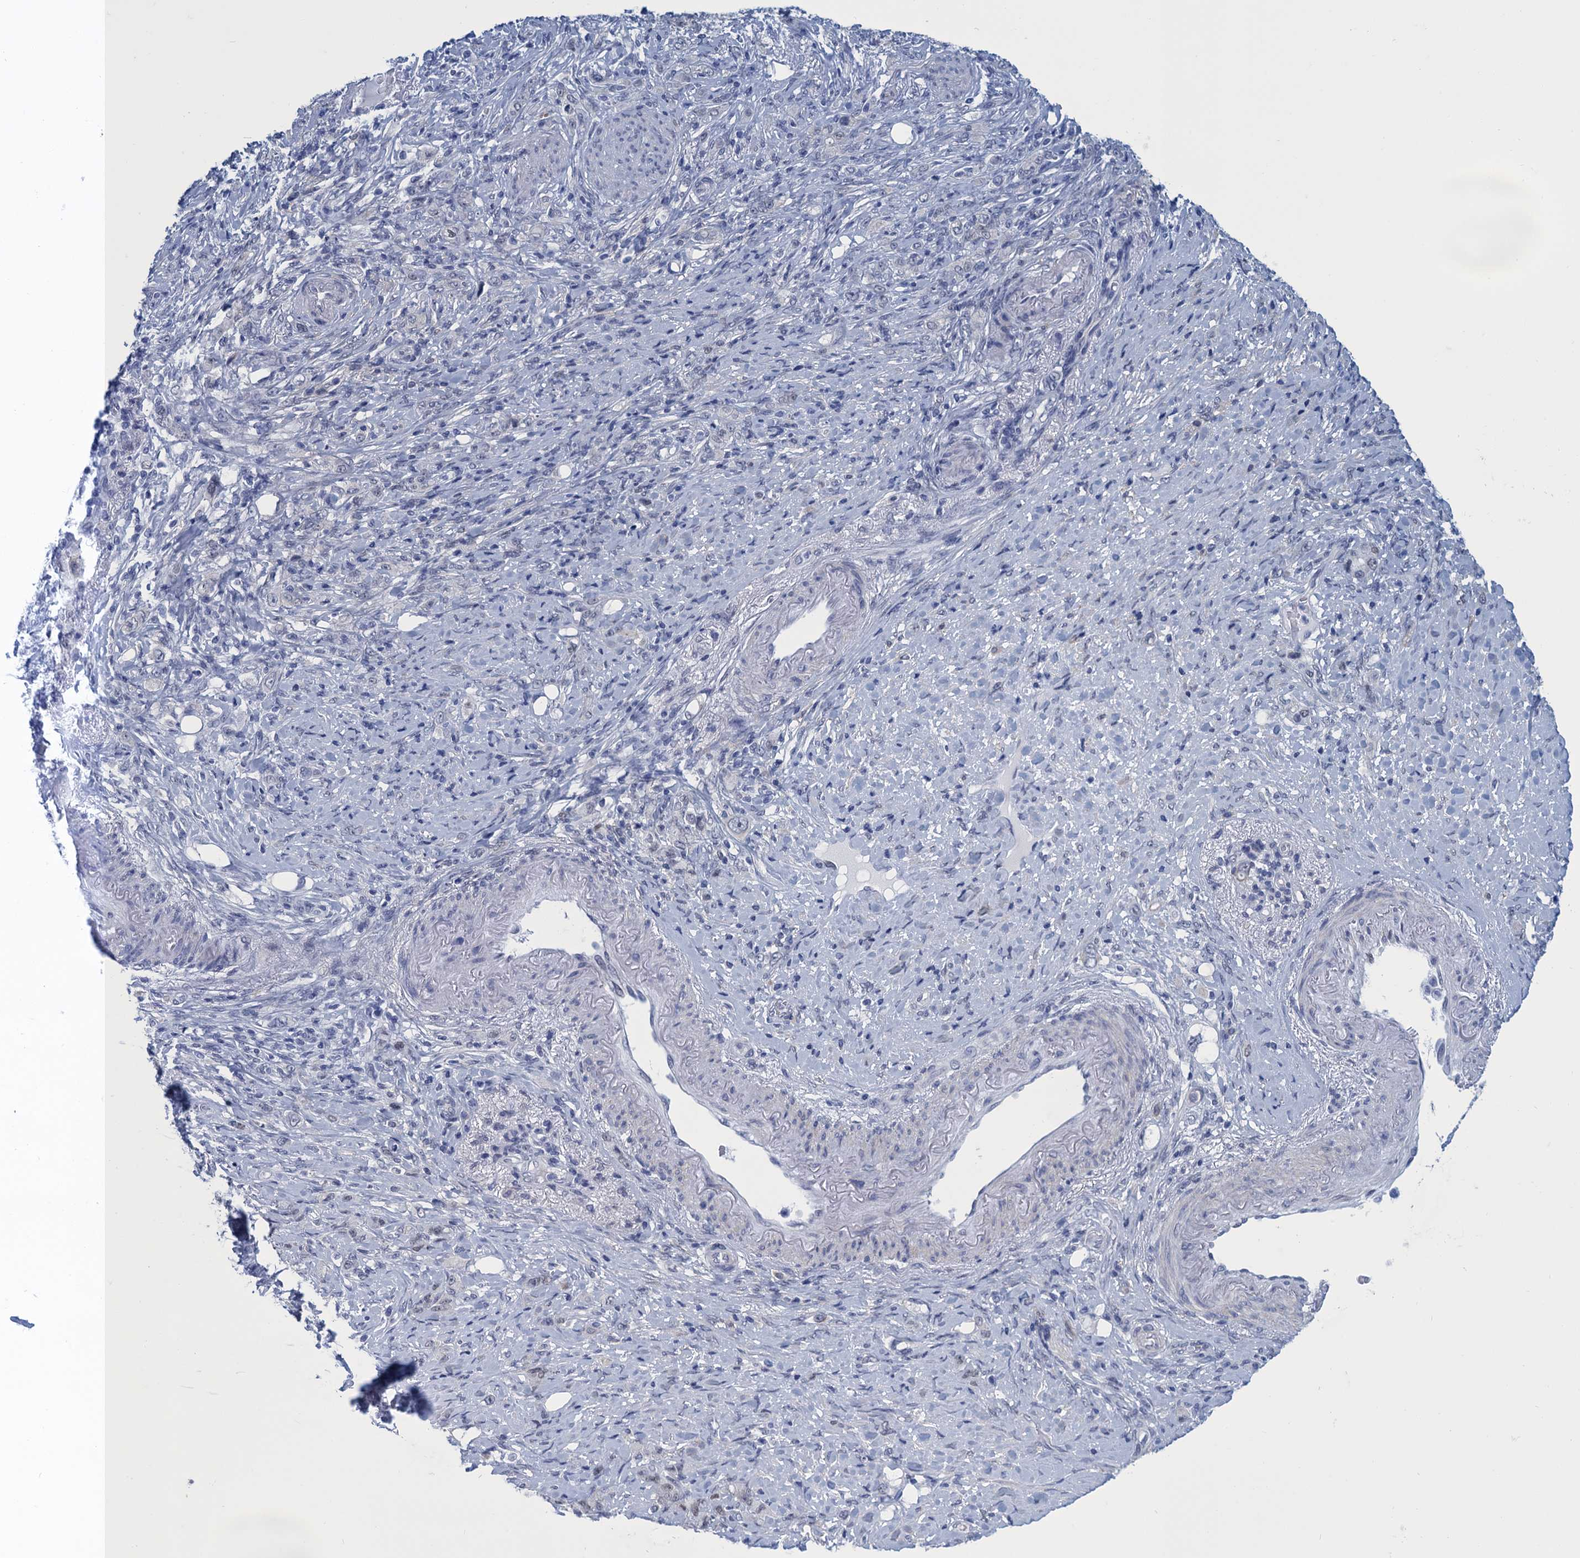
{"staining": {"intensity": "negative", "quantity": "none", "location": "none"}, "tissue": "stomach cancer", "cell_type": "Tumor cells", "image_type": "cancer", "snomed": [{"axis": "morphology", "description": "Adenocarcinoma, NOS"}, {"axis": "topography", "description": "Stomach"}], "caption": "Immunohistochemistry histopathology image of human stomach adenocarcinoma stained for a protein (brown), which displays no expression in tumor cells.", "gene": "GINS3", "patient": {"sex": "female", "age": 79}}